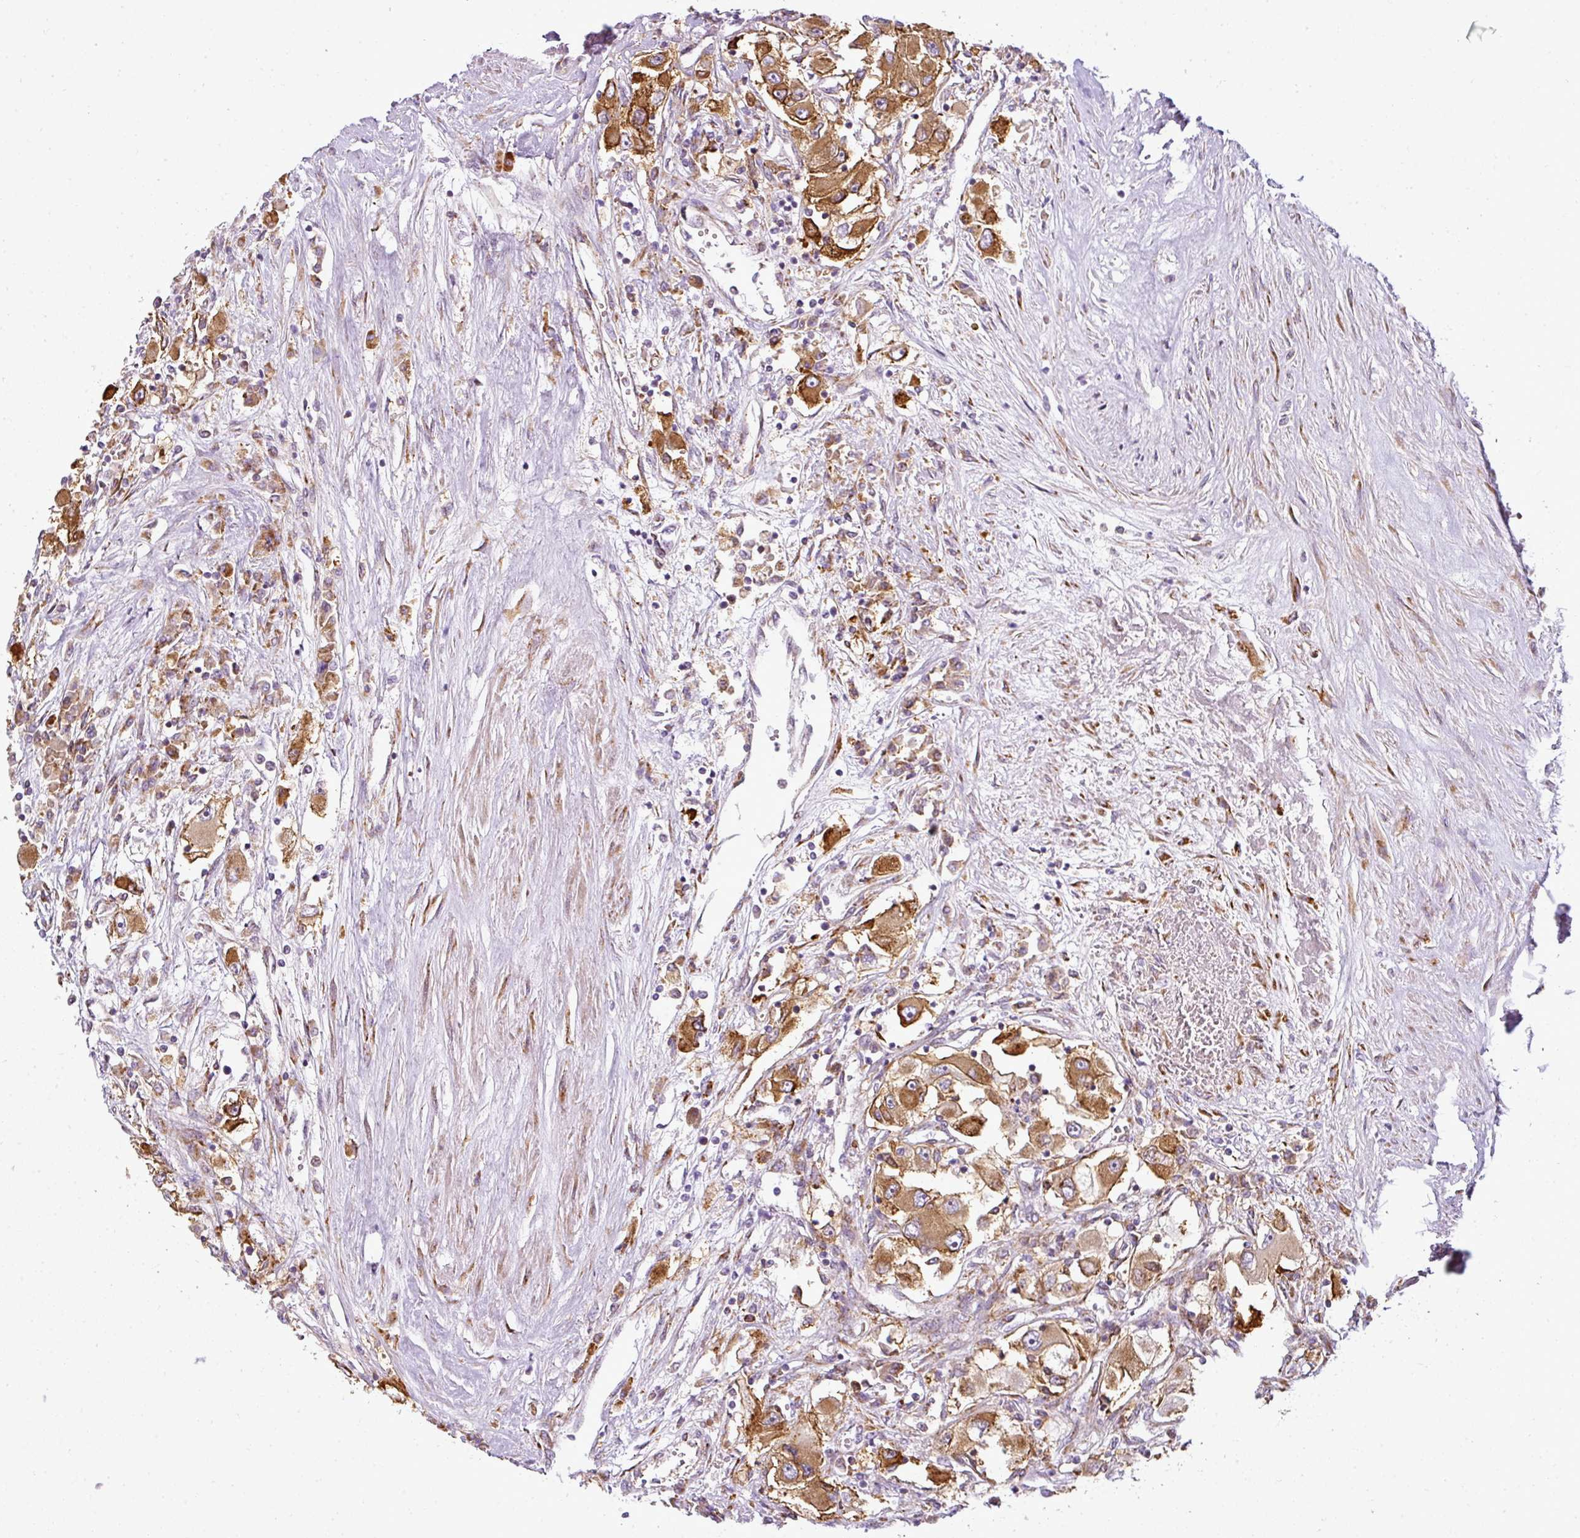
{"staining": {"intensity": "strong", "quantity": ">75%", "location": "cytoplasmic/membranous"}, "tissue": "renal cancer", "cell_type": "Tumor cells", "image_type": "cancer", "snomed": [{"axis": "morphology", "description": "Adenocarcinoma, NOS"}, {"axis": "topography", "description": "Kidney"}], "caption": "There is high levels of strong cytoplasmic/membranous positivity in tumor cells of renal adenocarcinoma, as demonstrated by immunohistochemical staining (brown color).", "gene": "ANKRD18A", "patient": {"sex": "female", "age": 52}}